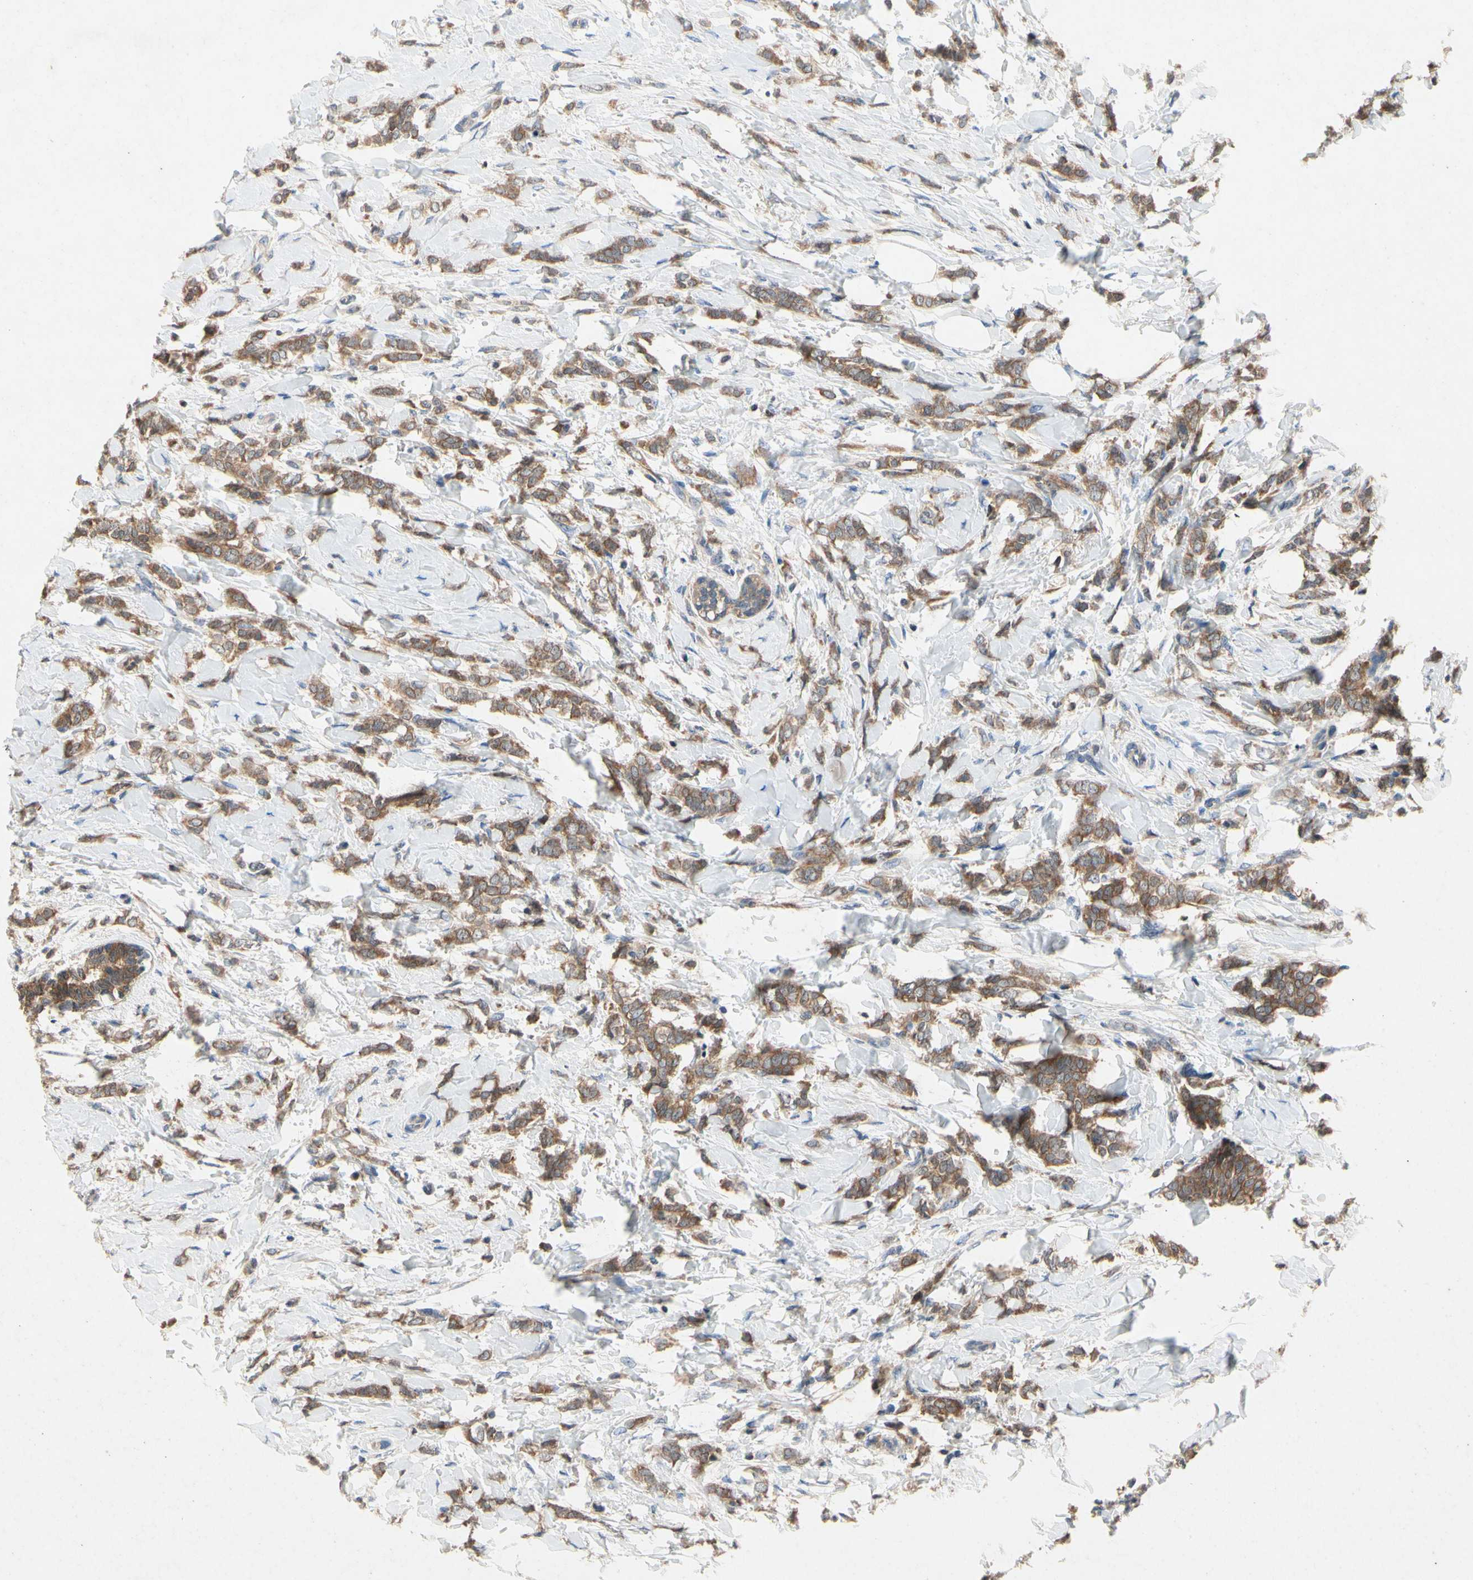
{"staining": {"intensity": "moderate", "quantity": ">75%", "location": "cytoplasmic/membranous"}, "tissue": "breast cancer", "cell_type": "Tumor cells", "image_type": "cancer", "snomed": [{"axis": "morphology", "description": "Lobular carcinoma, in situ"}, {"axis": "morphology", "description": "Lobular carcinoma"}, {"axis": "topography", "description": "Breast"}], "caption": "Brown immunohistochemical staining in human breast cancer (lobular carcinoma) shows moderate cytoplasmic/membranous expression in about >75% of tumor cells.", "gene": "RPS6KA1", "patient": {"sex": "female", "age": 41}}